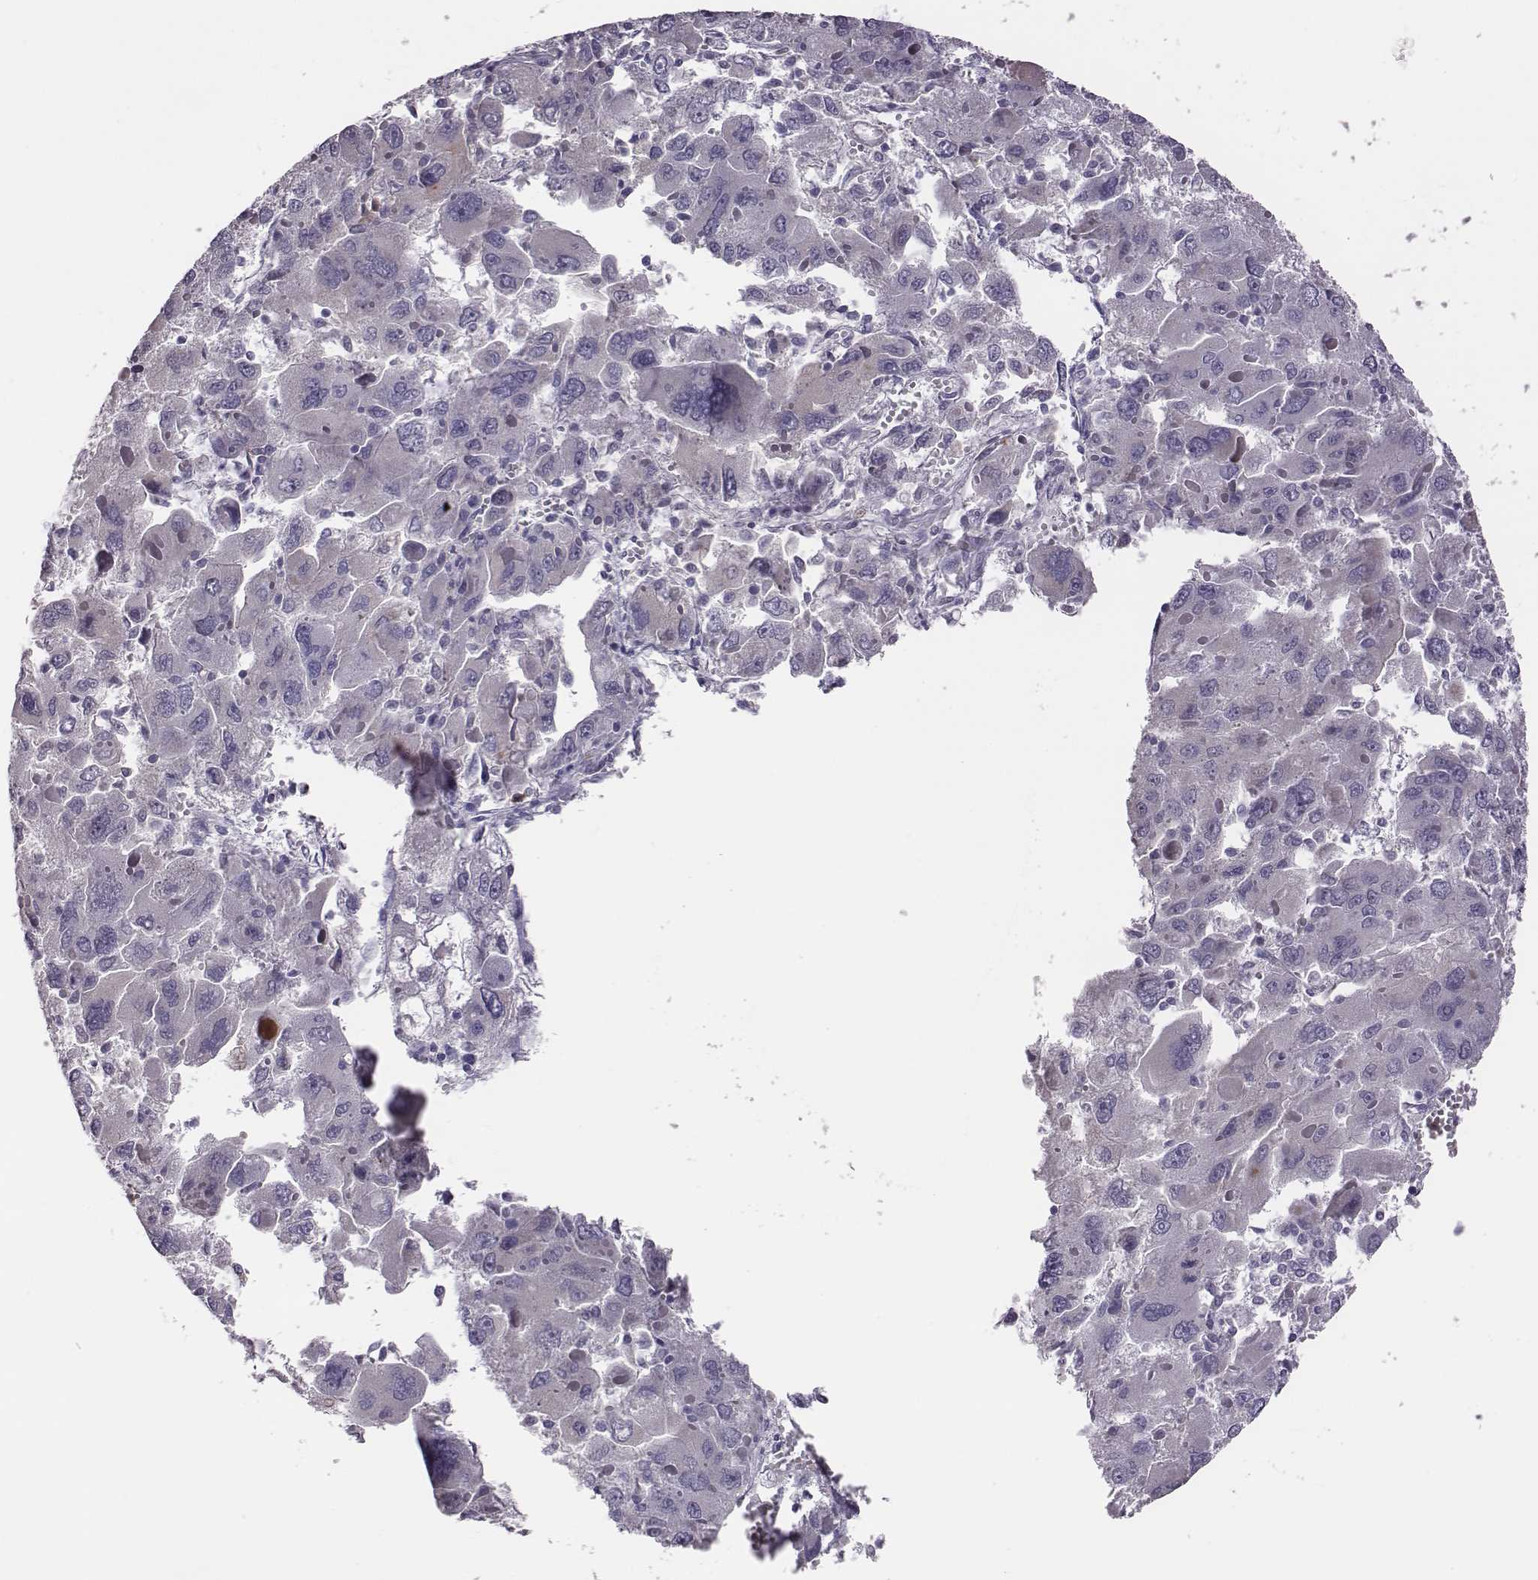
{"staining": {"intensity": "negative", "quantity": "none", "location": "none"}, "tissue": "liver cancer", "cell_type": "Tumor cells", "image_type": "cancer", "snomed": [{"axis": "morphology", "description": "Carcinoma, Hepatocellular, NOS"}, {"axis": "topography", "description": "Liver"}], "caption": "Immunohistochemistry histopathology image of neoplastic tissue: human hepatocellular carcinoma (liver) stained with DAB (3,3'-diaminobenzidine) demonstrates no significant protein expression in tumor cells. The staining was performed using DAB (3,3'-diaminobenzidine) to visualize the protein expression in brown, while the nuclei were stained in blue with hematoxylin (Magnification: 20x).", "gene": "KMO", "patient": {"sex": "female", "age": 41}}